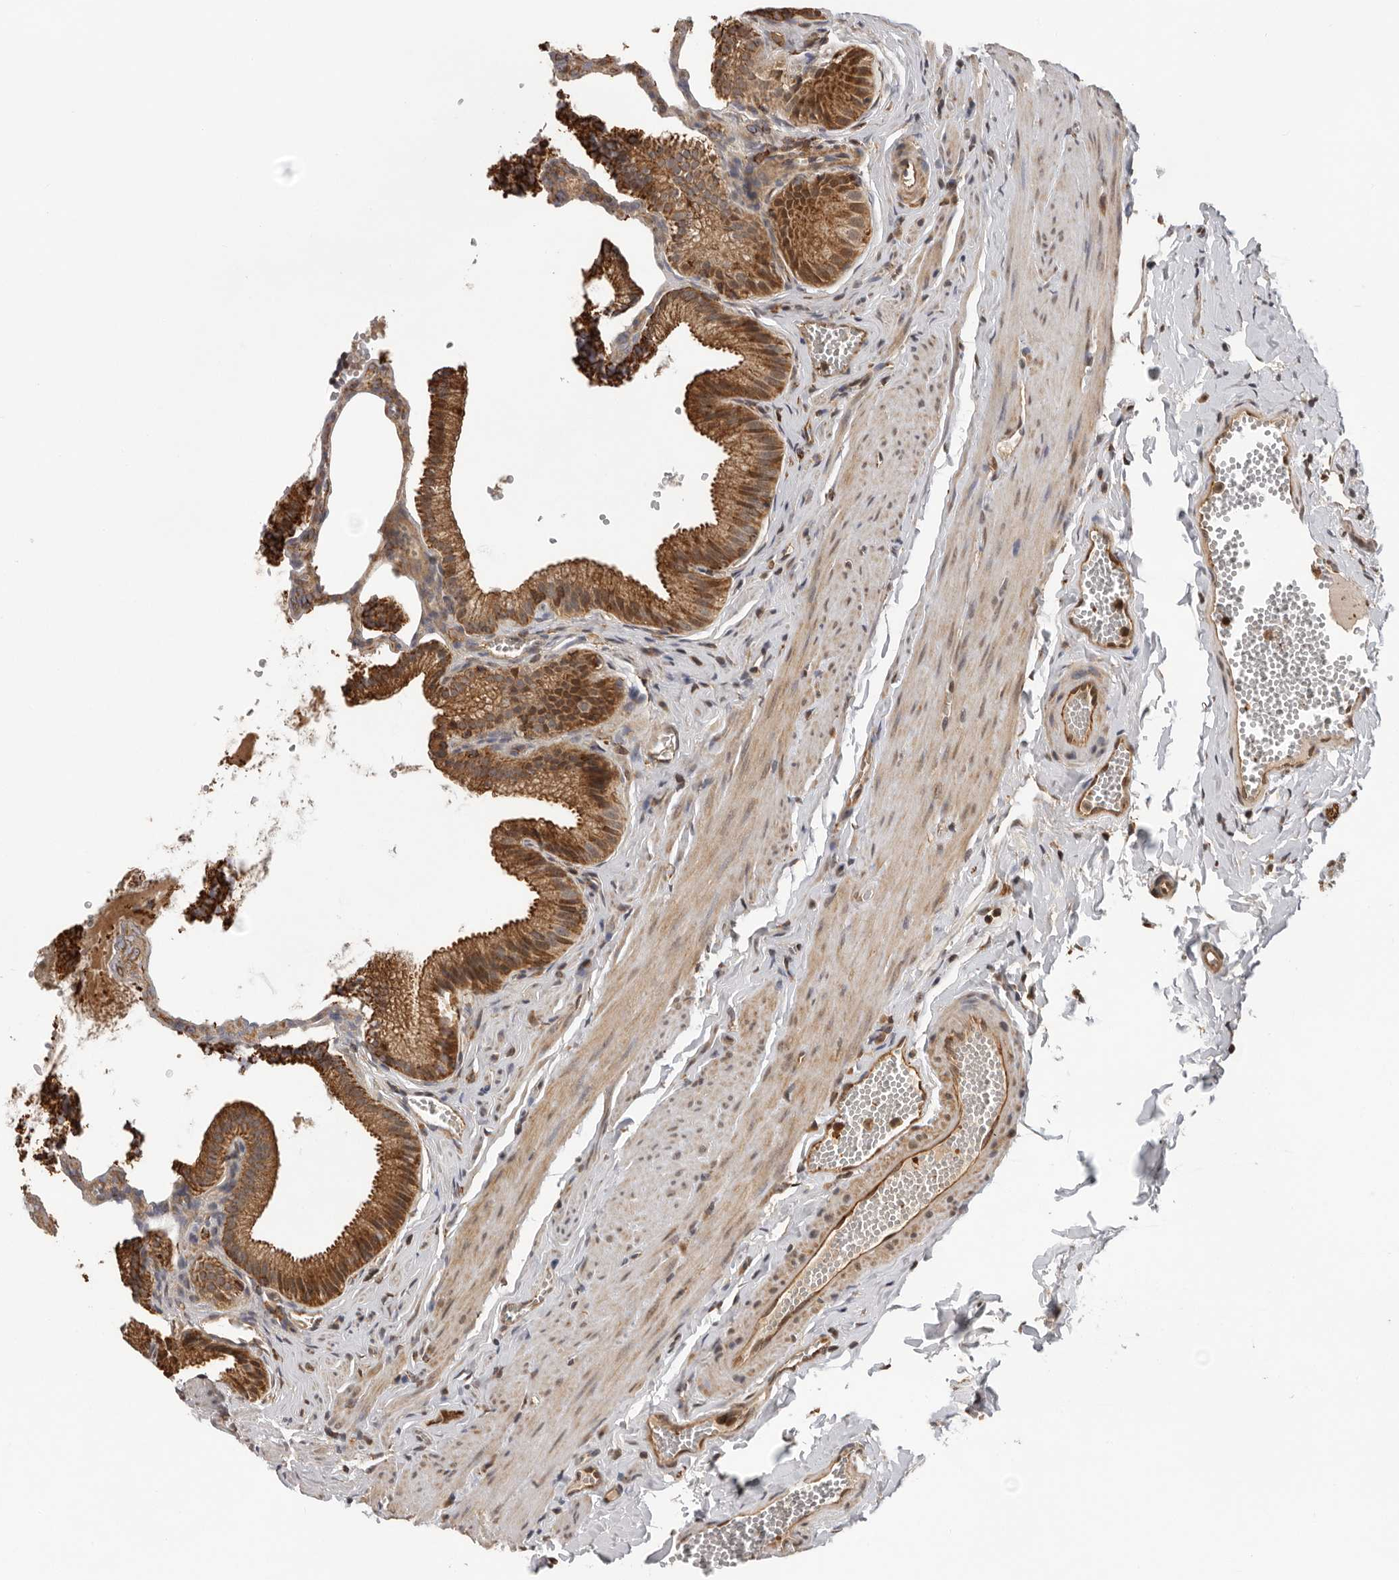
{"staining": {"intensity": "strong", "quantity": ">75%", "location": "cytoplasmic/membranous,nuclear"}, "tissue": "gallbladder", "cell_type": "Glandular cells", "image_type": "normal", "snomed": [{"axis": "morphology", "description": "Normal tissue, NOS"}, {"axis": "topography", "description": "Gallbladder"}], "caption": "Glandular cells display strong cytoplasmic/membranous,nuclear positivity in about >75% of cells in unremarkable gallbladder.", "gene": "RNF157", "patient": {"sex": "male", "age": 38}}